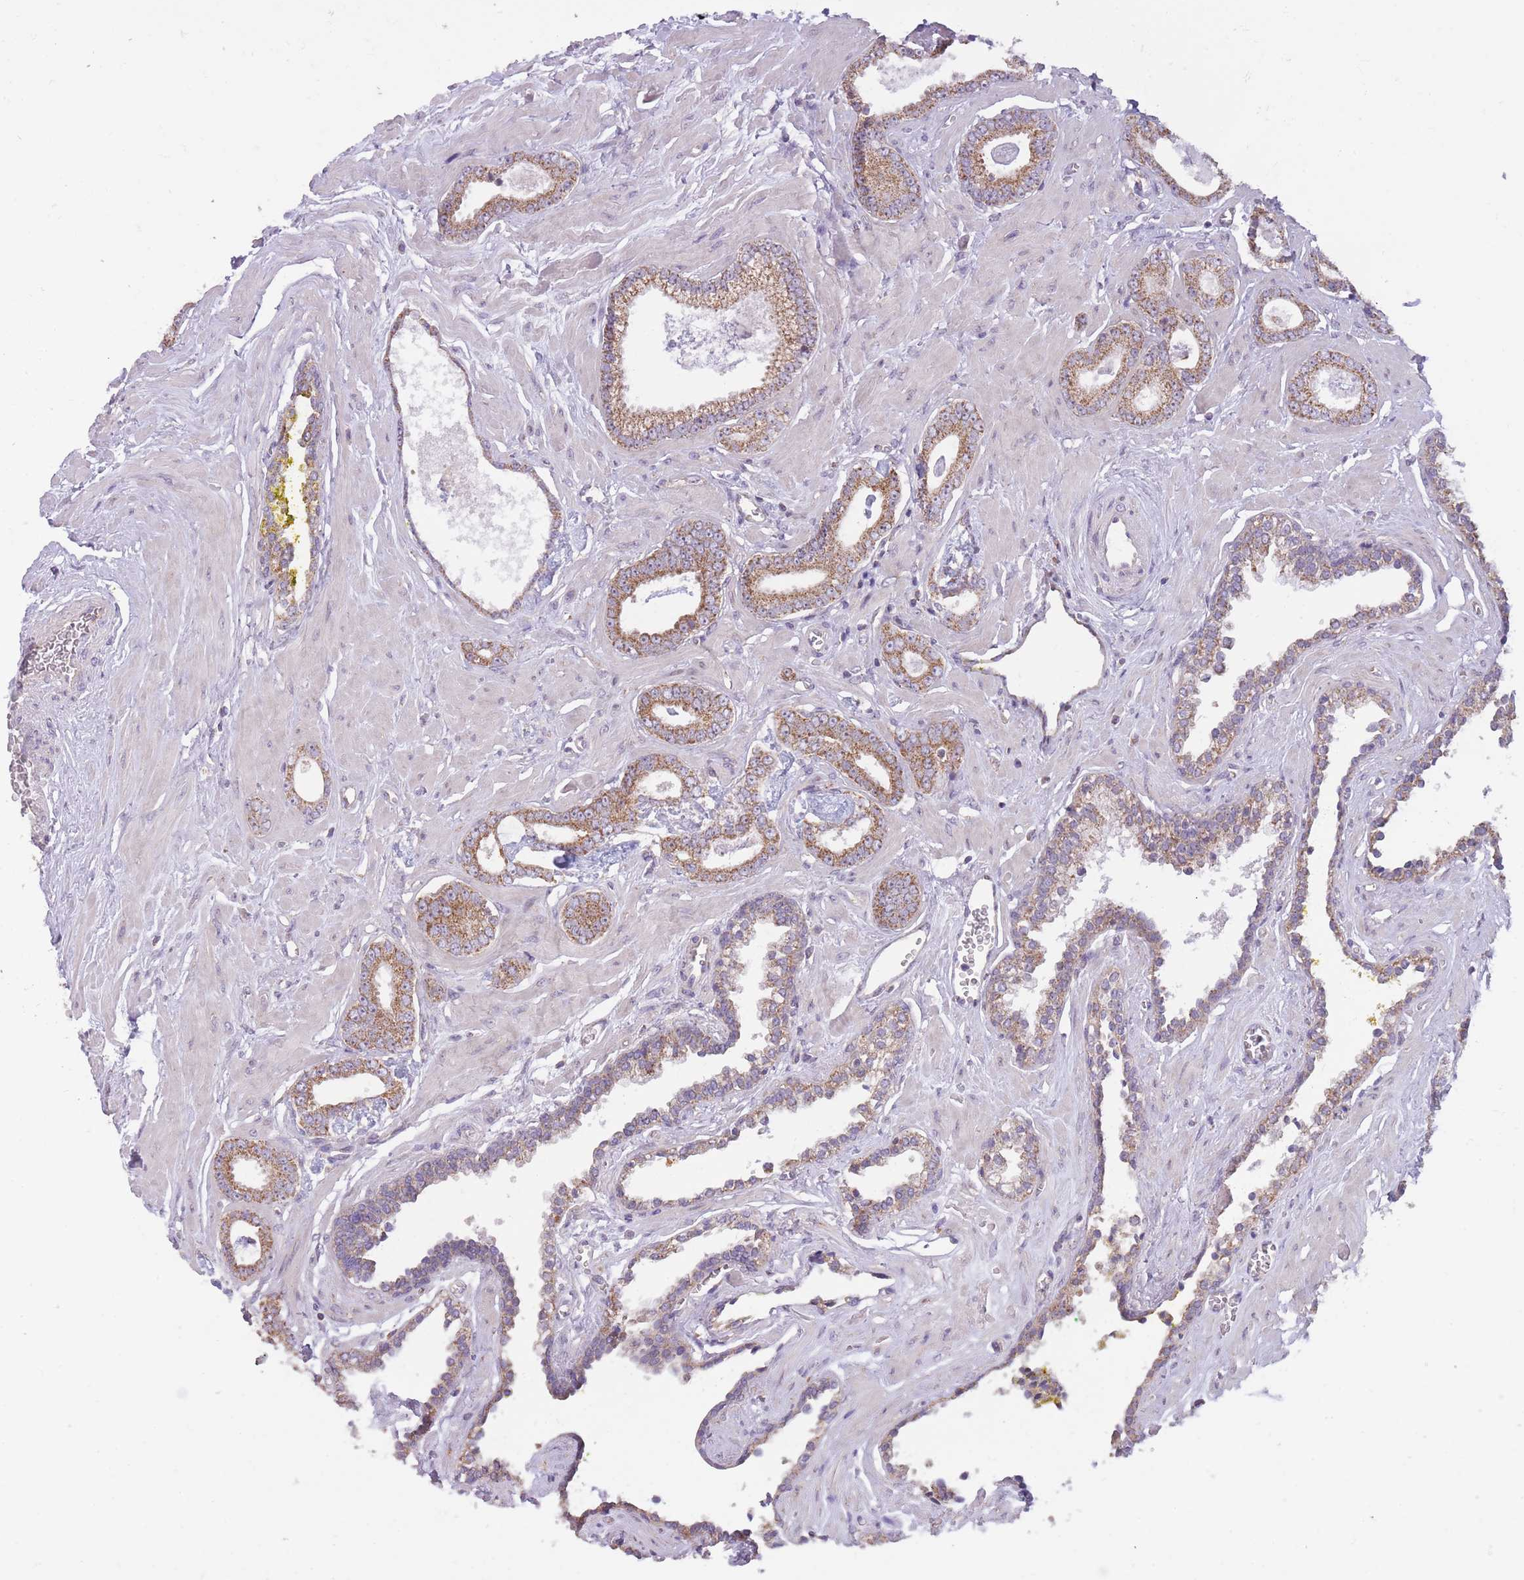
{"staining": {"intensity": "moderate", "quantity": ">75%", "location": "cytoplasmic/membranous"}, "tissue": "prostate cancer", "cell_type": "Tumor cells", "image_type": "cancer", "snomed": [{"axis": "morphology", "description": "Adenocarcinoma, Low grade"}, {"axis": "topography", "description": "Prostate"}], "caption": "Prostate cancer (low-grade adenocarcinoma) tissue reveals moderate cytoplasmic/membranous positivity in approximately >75% of tumor cells, visualized by immunohistochemistry.", "gene": "MRPS18C", "patient": {"sex": "male", "age": 60}}